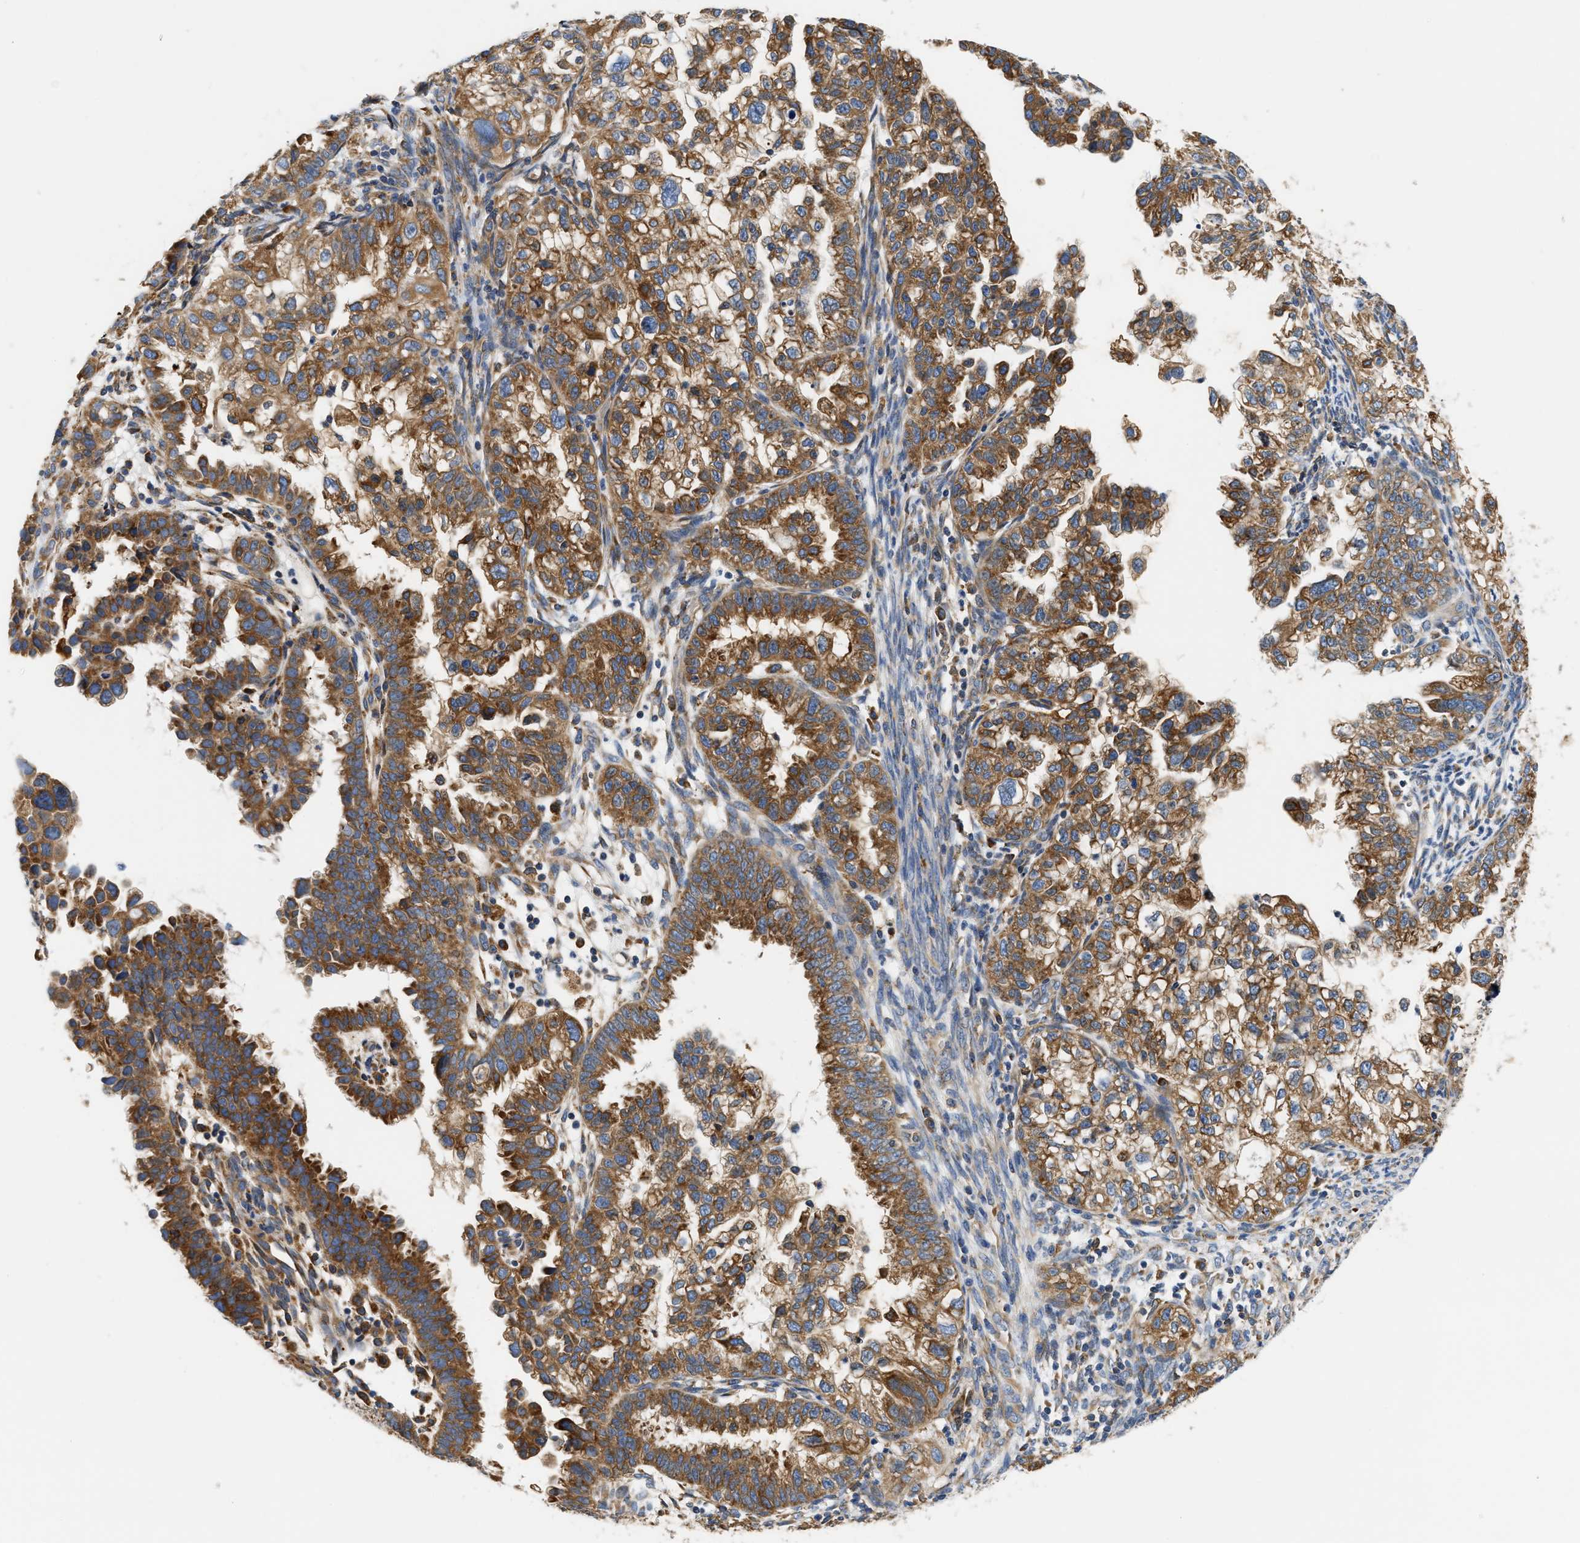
{"staining": {"intensity": "moderate", "quantity": ">75%", "location": "cytoplasmic/membranous"}, "tissue": "endometrial cancer", "cell_type": "Tumor cells", "image_type": "cancer", "snomed": [{"axis": "morphology", "description": "Adenocarcinoma, NOS"}, {"axis": "topography", "description": "Endometrium"}], "caption": "Human endometrial cancer (adenocarcinoma) stained with a brown dye displays moderate cytoplasmic/membranous positive staining in about >75% of tumor cells.", "gene": "HDHD3", "patient": {"sex": "female", "age": 85}}